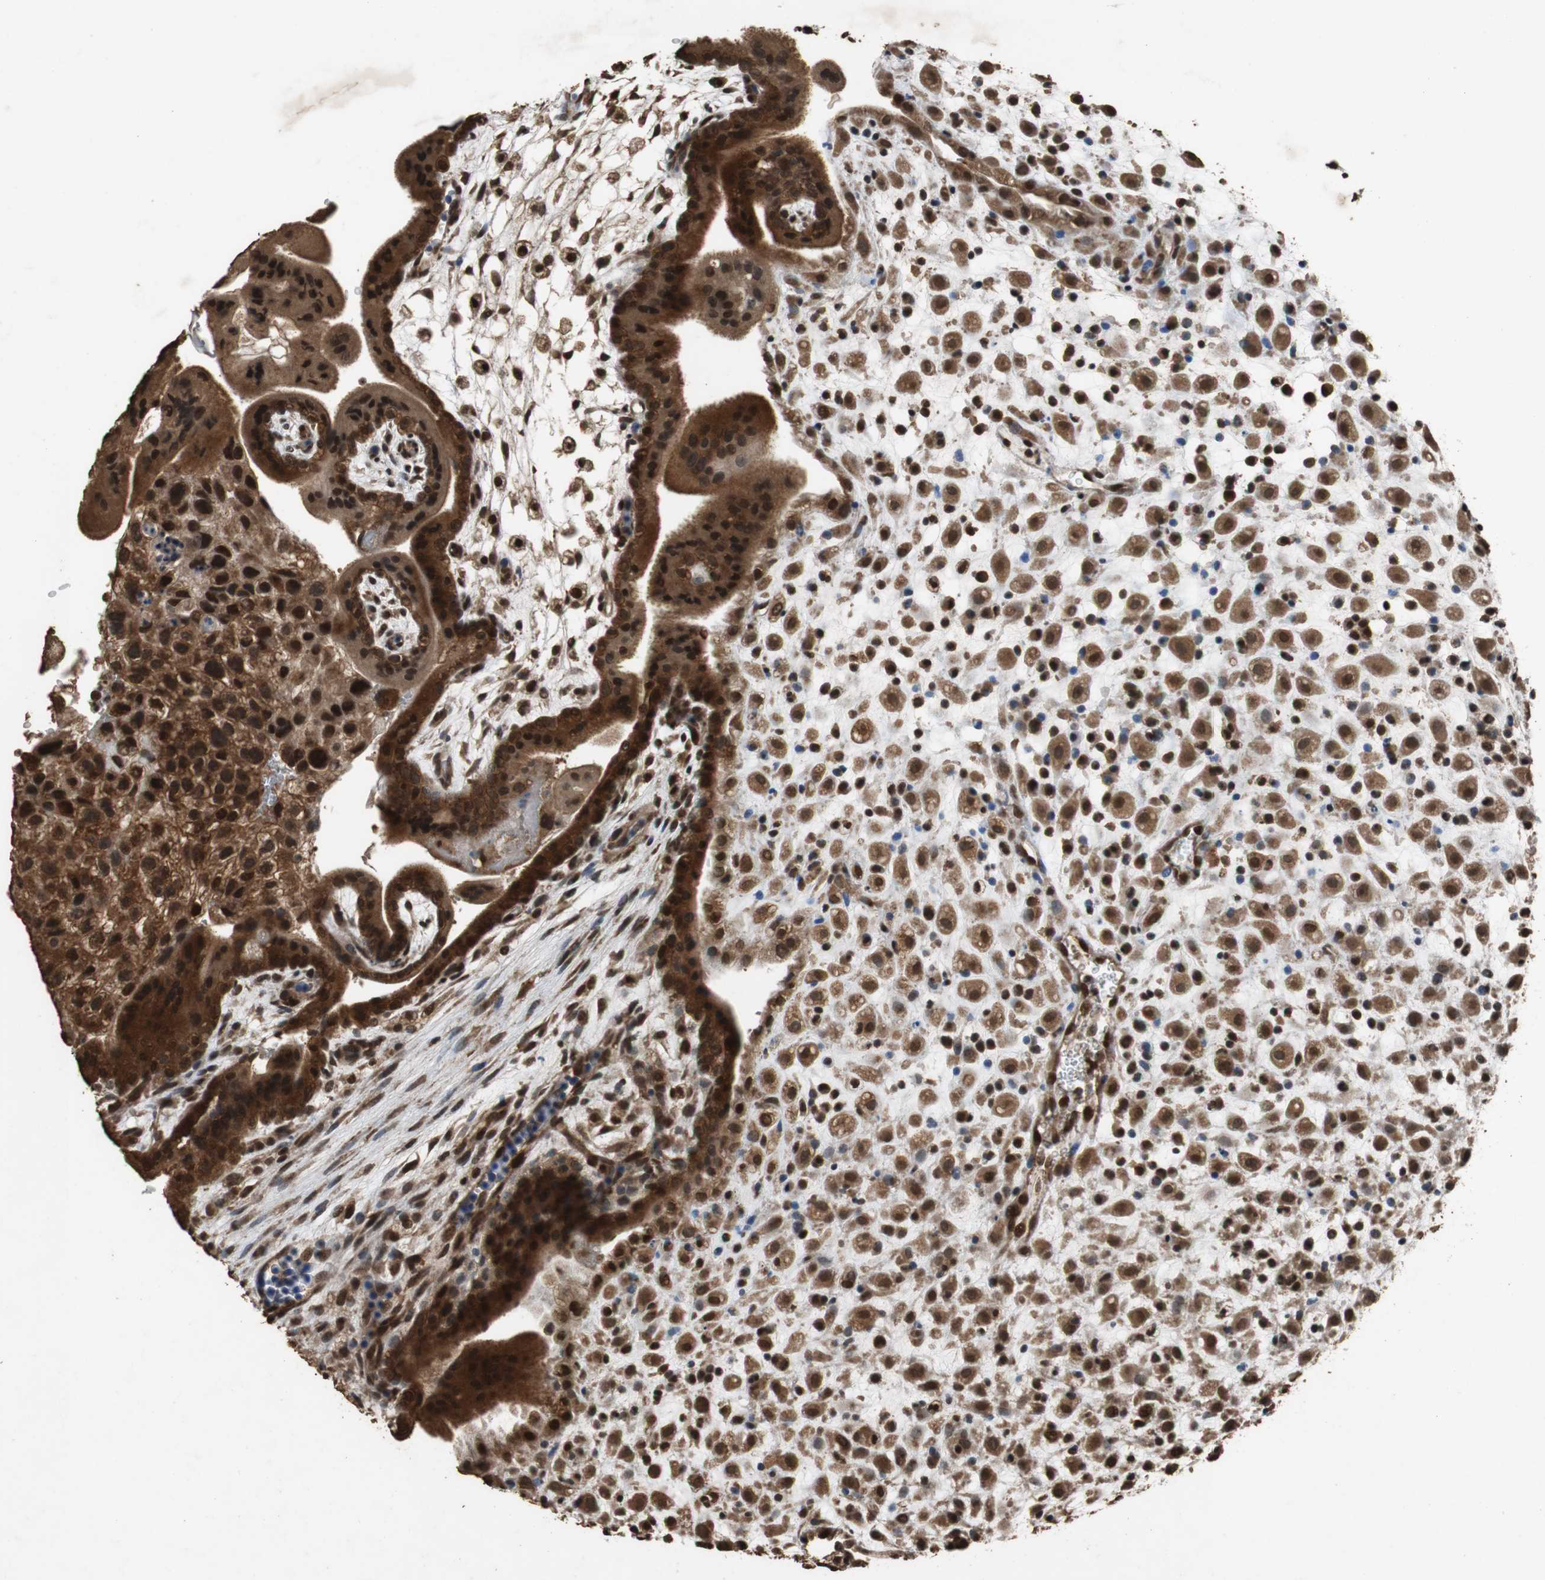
{"staining": {"intensity": "strong", "quantity": ">75%", "location": "cytoplasmic/membranous,nuclear"}, "tissue": "placenta", "cell_type": "Decidual cells", "image_type": "normal", "snomed": [{"axis": "morphology", "description": "Normal tissue, NOS"}, {"axis": "topography", "description": "Placenta"}], "caption": "Human placenta stained for a protein (brown) demonstrates strong cytoplasmic/membranous,nuclear positive positivity in approximately >75% of decidual cells.", "gene": "ZNF18", "patient": {"sex": "female", "age": 35}}